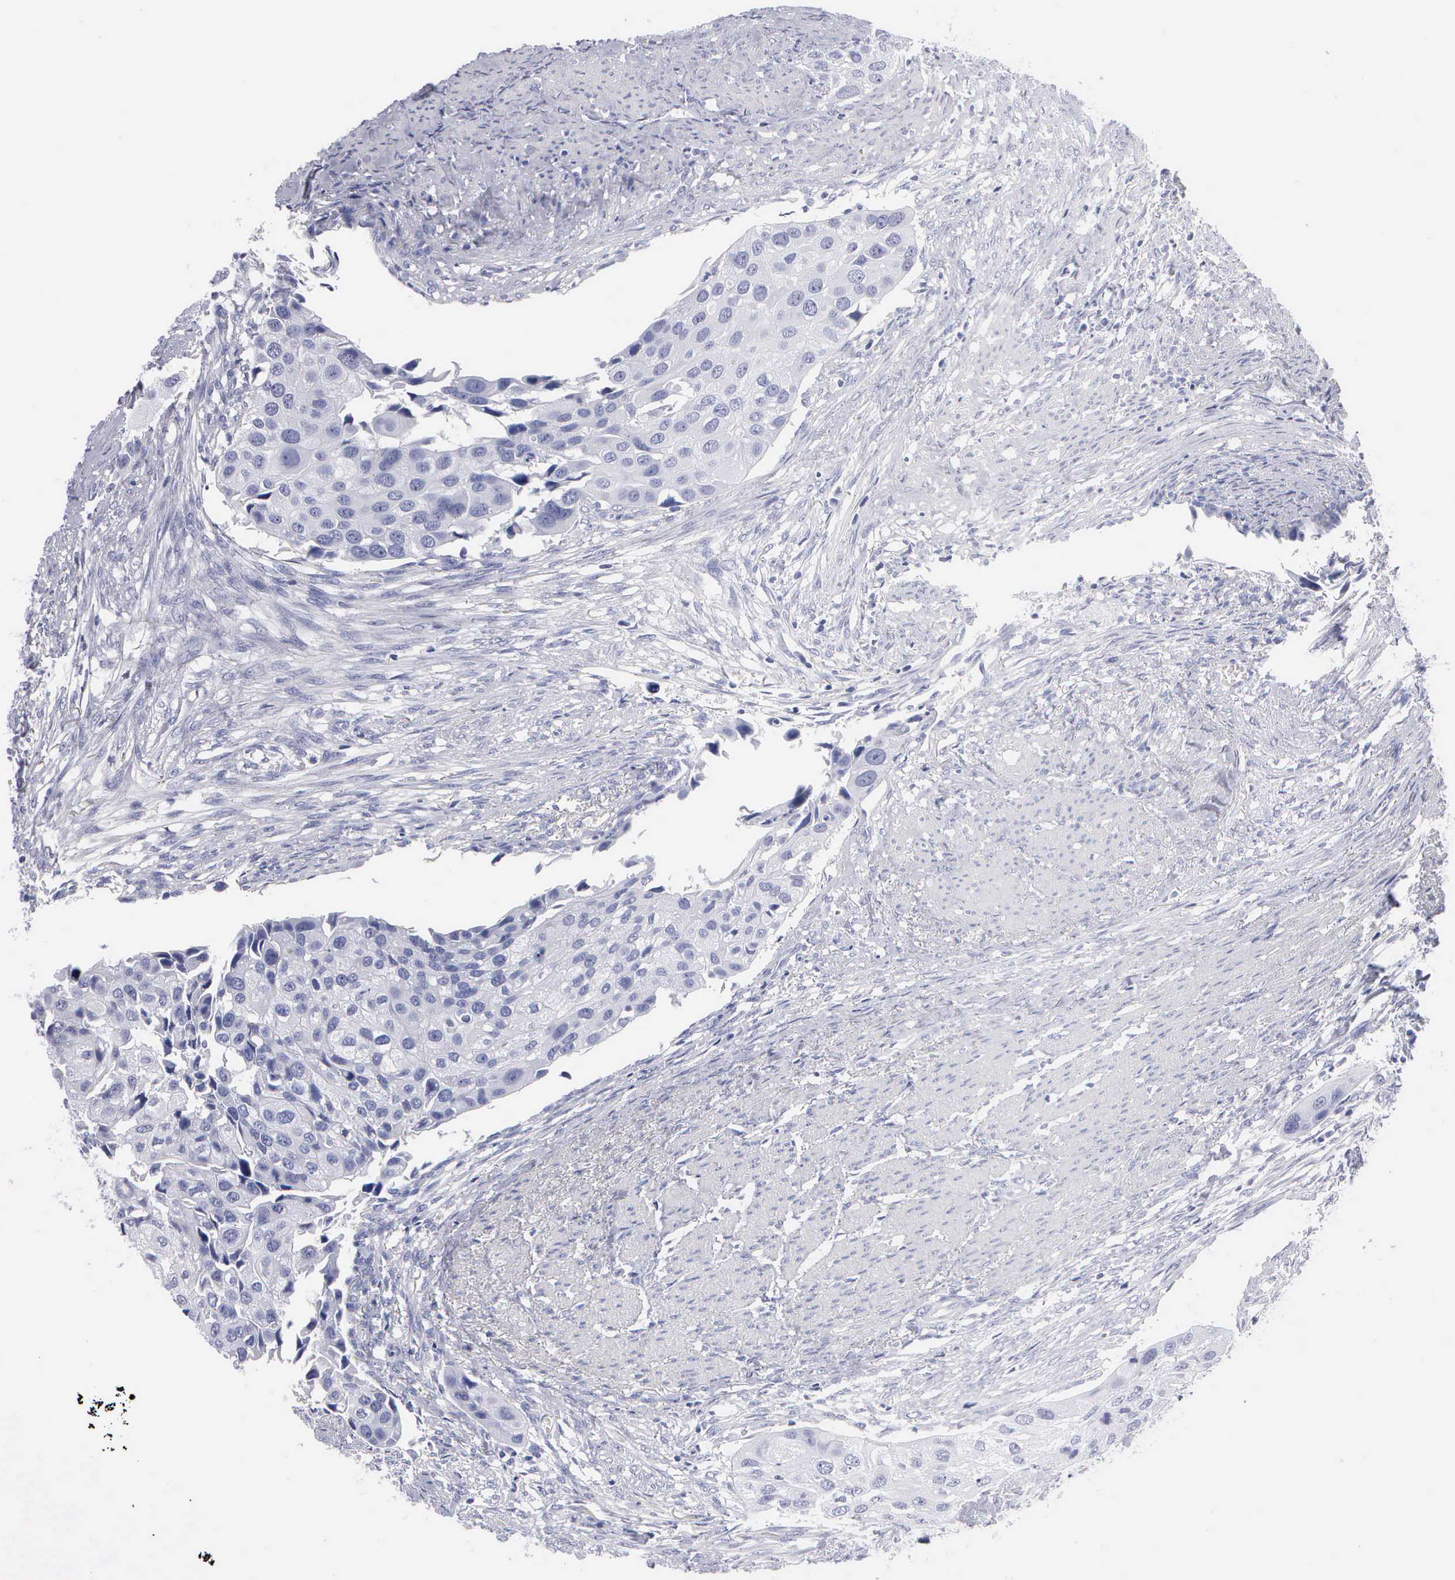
{"staining": {"intensity": "negative", "quantity": "none", "location": "none"}, "tissue": "urothelial cancer", "cell_type": "Tumor cells", "image_type": "cancer", "snomed": [{"axis": "morphology", "description": "Urothelial carcinoma, High grade"}, {"axis": "topography", "description": "Urinary bladder"}], "caption": "An immunohistochemistry micrograph of urothelial cancer is shown. There is no staining in tumor cells of urothelial cancer. (Brightfield microscopy of DAB (3,3'-diaminobenzidine) IHC at high magnification).", "gene": "CYP19A1", "patient": {"sex": "male", "age": 55}}